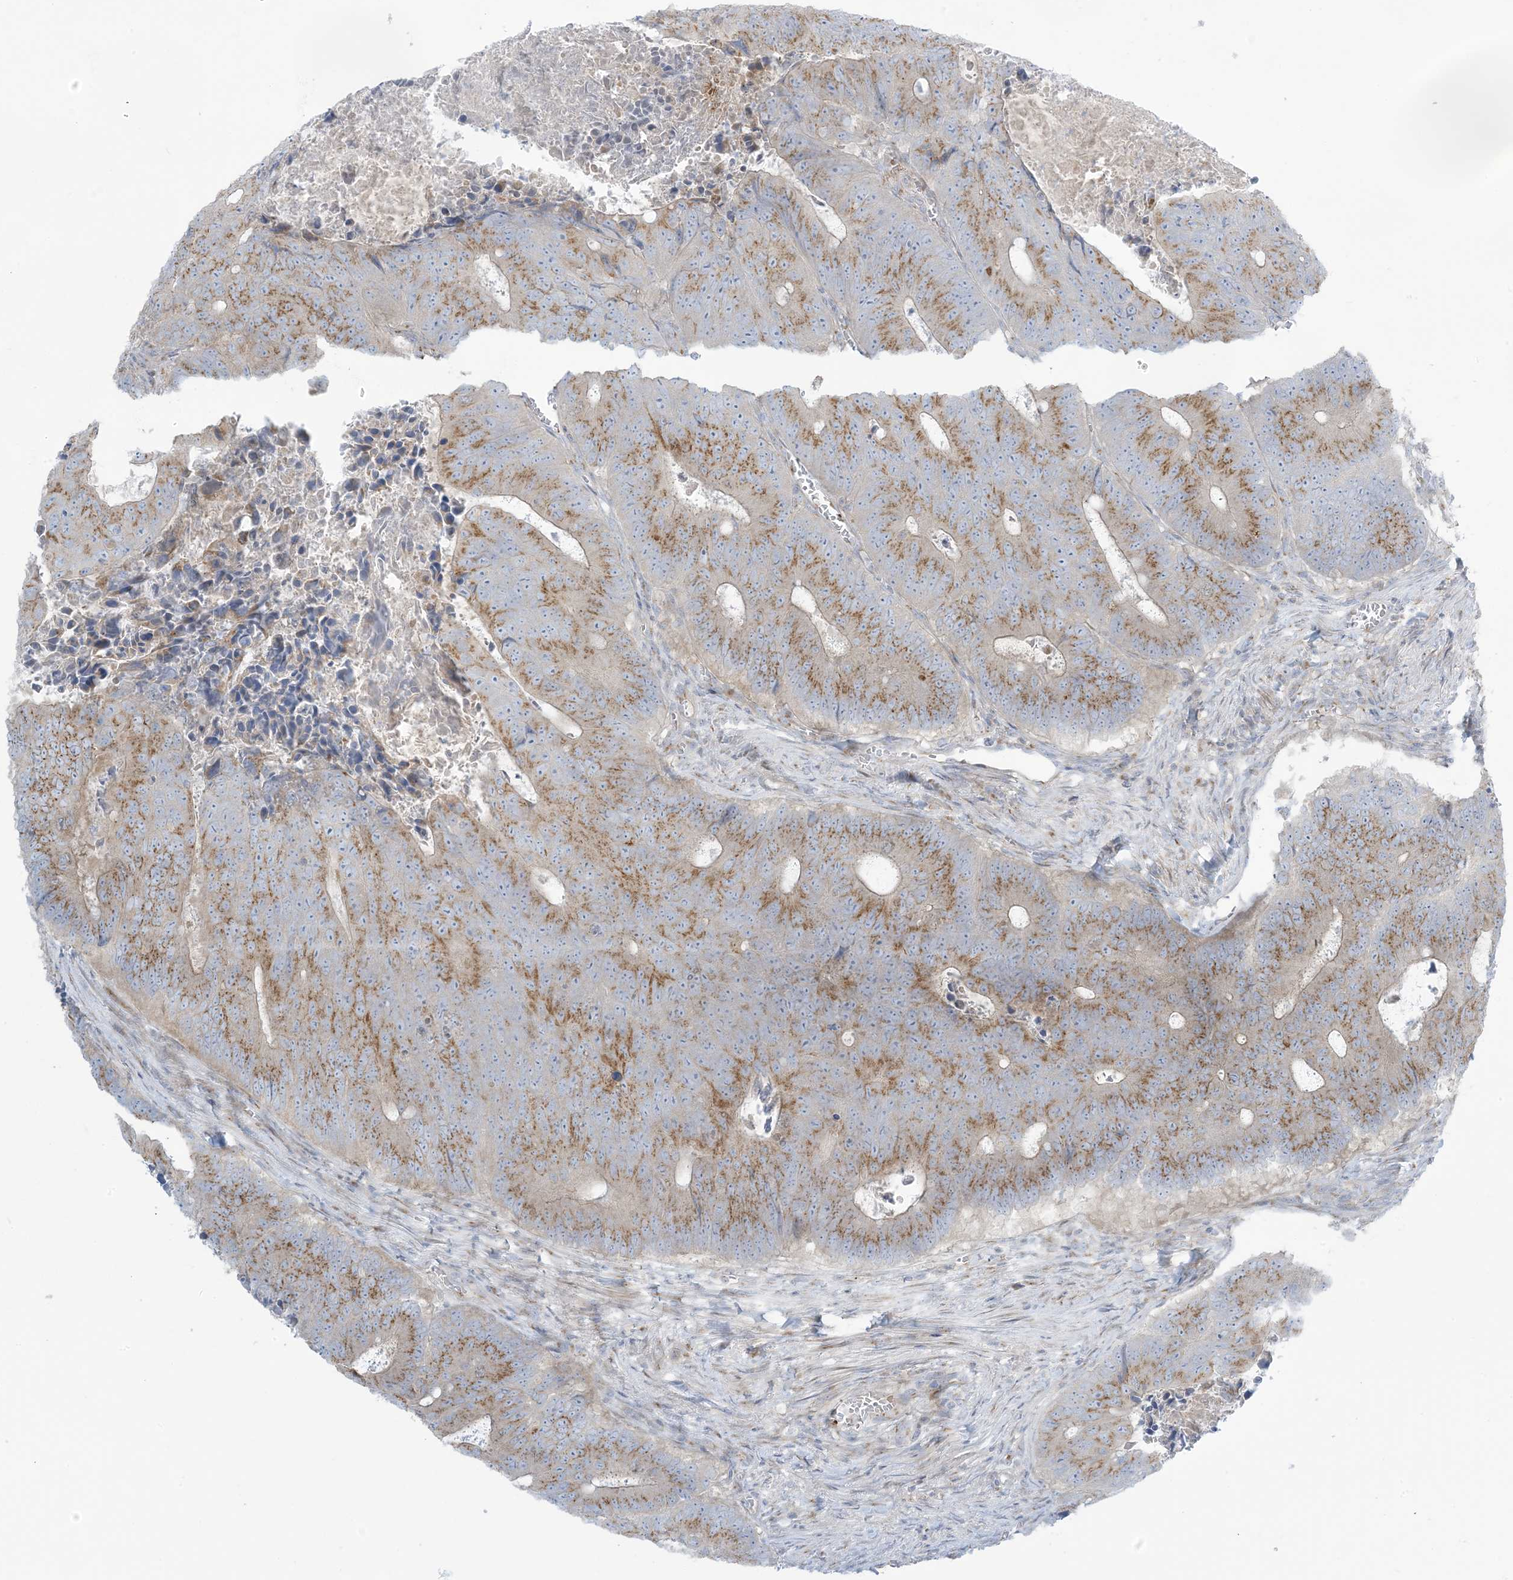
{"staining": {"intensity": "moderate", "quantity": ">75%", "location": "cytoplasmic/membranous"}, "tissue": "colorectal cancer", "cell_type": "Tumor cells", "image_type": "cancer", "snomed": [{"axis": "morphology", "description": "Adenocarcinoma, NOS"}, {"axis": "topography", "description": "Colon"}], "caption": "Immunohistochemical staining of colorectal cancer shows moderate cytoplasmic/membranous protein expression in about >75% of tumor cells. Using DAB (brown) and hematoxylin (blue) stains, captured at high magnification using brightfield microscopy.", "gene": "AFTPH", "patient": {"sex": "male", "age": 87}}